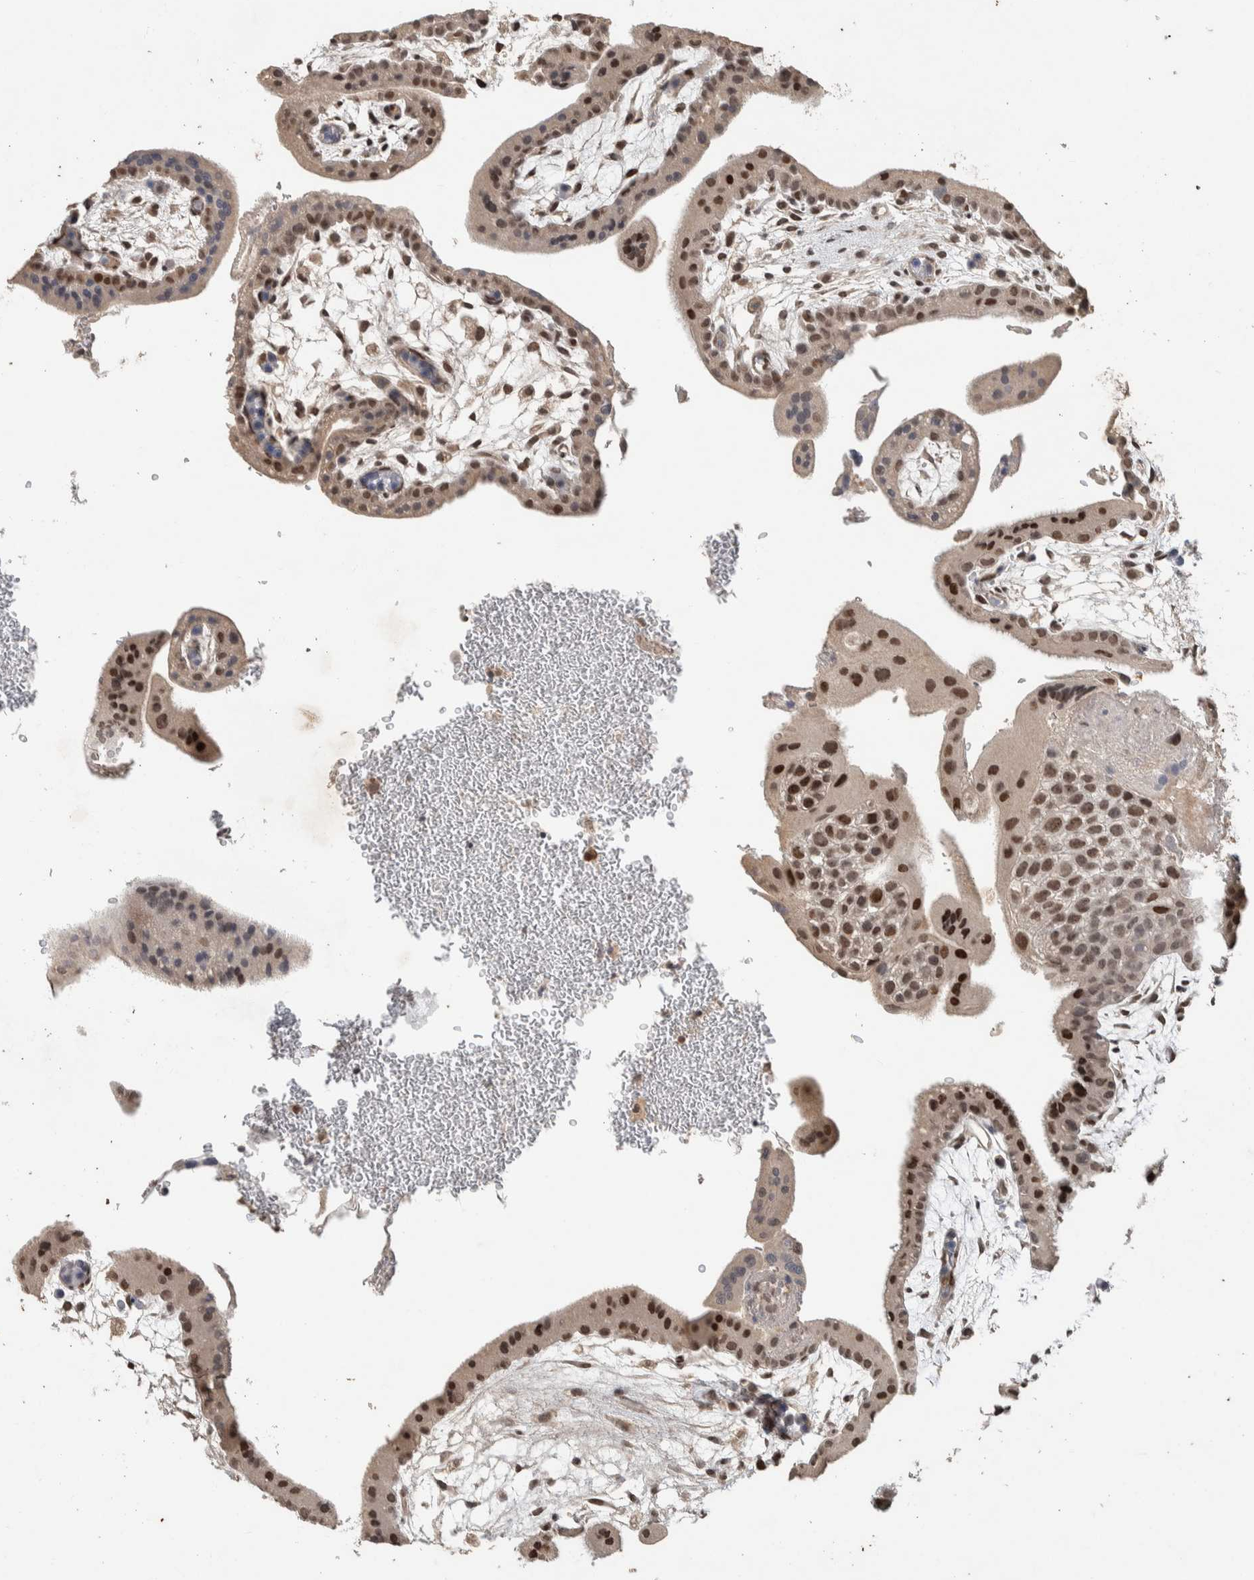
{"staining": {"intensity": "moderate", "quantity": ">75%", "location": "cytoplasmic/membranous,nuclear"}, "tissue": "placenta", "cell_type": "Trophoblastic cells", "image_type": "normal", "snomed": [{"axis": "morphology", "description": "Normal tissue, NOS"}, {"axis": "topography", "description": "Placenta"}], "caption": "The micrograph displays immunohistochemical staining of normal placenta. There is moderate cytoplasmic/membranous,nuclear expression is seen in approximately >75% of trophoblastic cells.", "gene": "CYSRT1", "patient": {"sex": "female", "age": 35}}